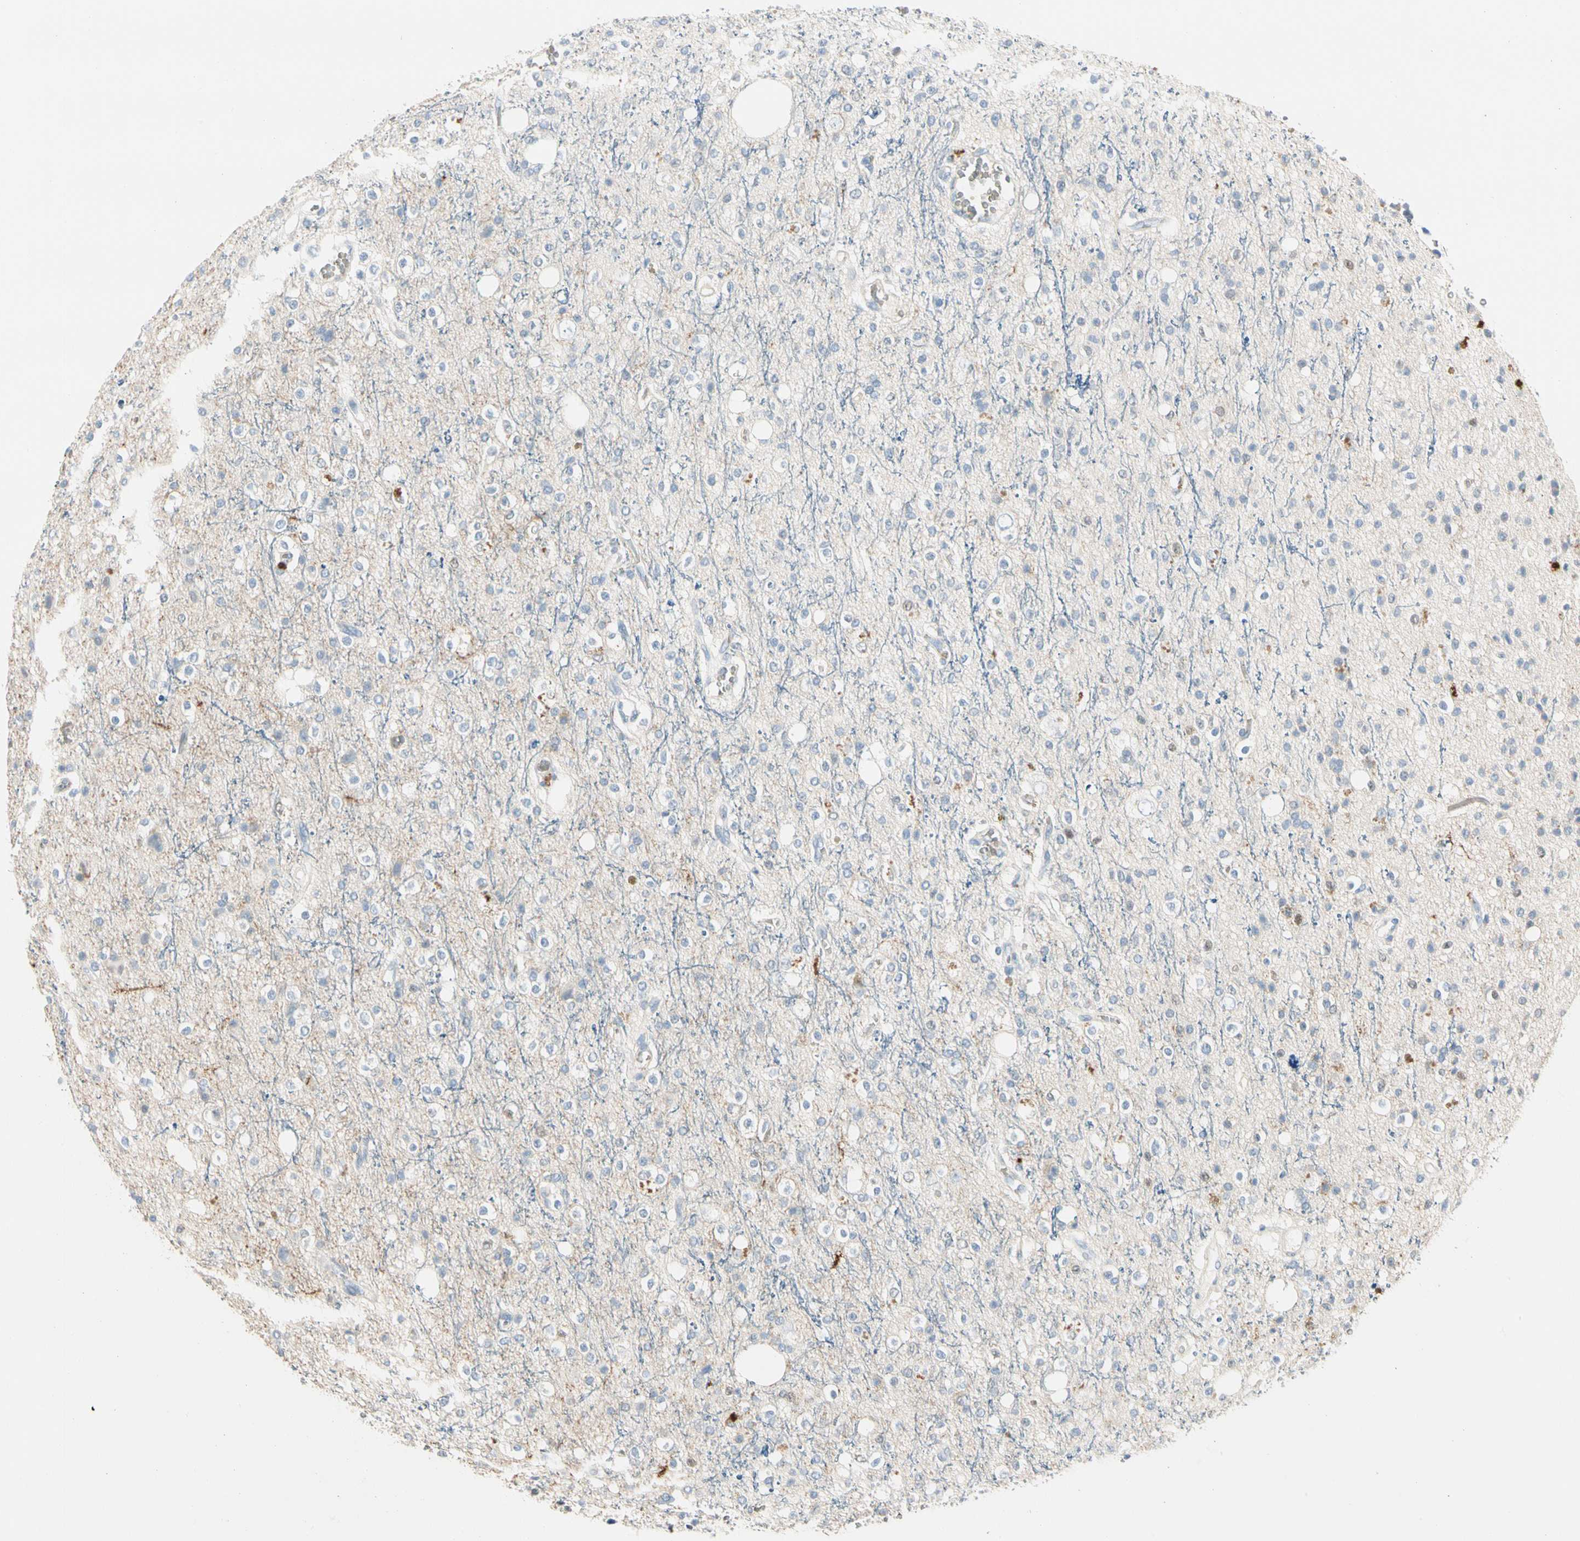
{"staining": {"intensity": "negative", "quantity": "none", "location": "none"}, "tissue": "glioma", "cell_type": "Tumor cells", "image_type": "cancer", "snomed": [{"axis": "morphology", "description": "Glioma, malignant, High grade"}, {"axis": "topography", "description": "Brain"}], "caption": "An immunohistochemistry micrograph of glioma is shown. There is no staining in tumor cells of glioma.", "gene": "CA1", "patient": {"sex": "male", "age": 47}}